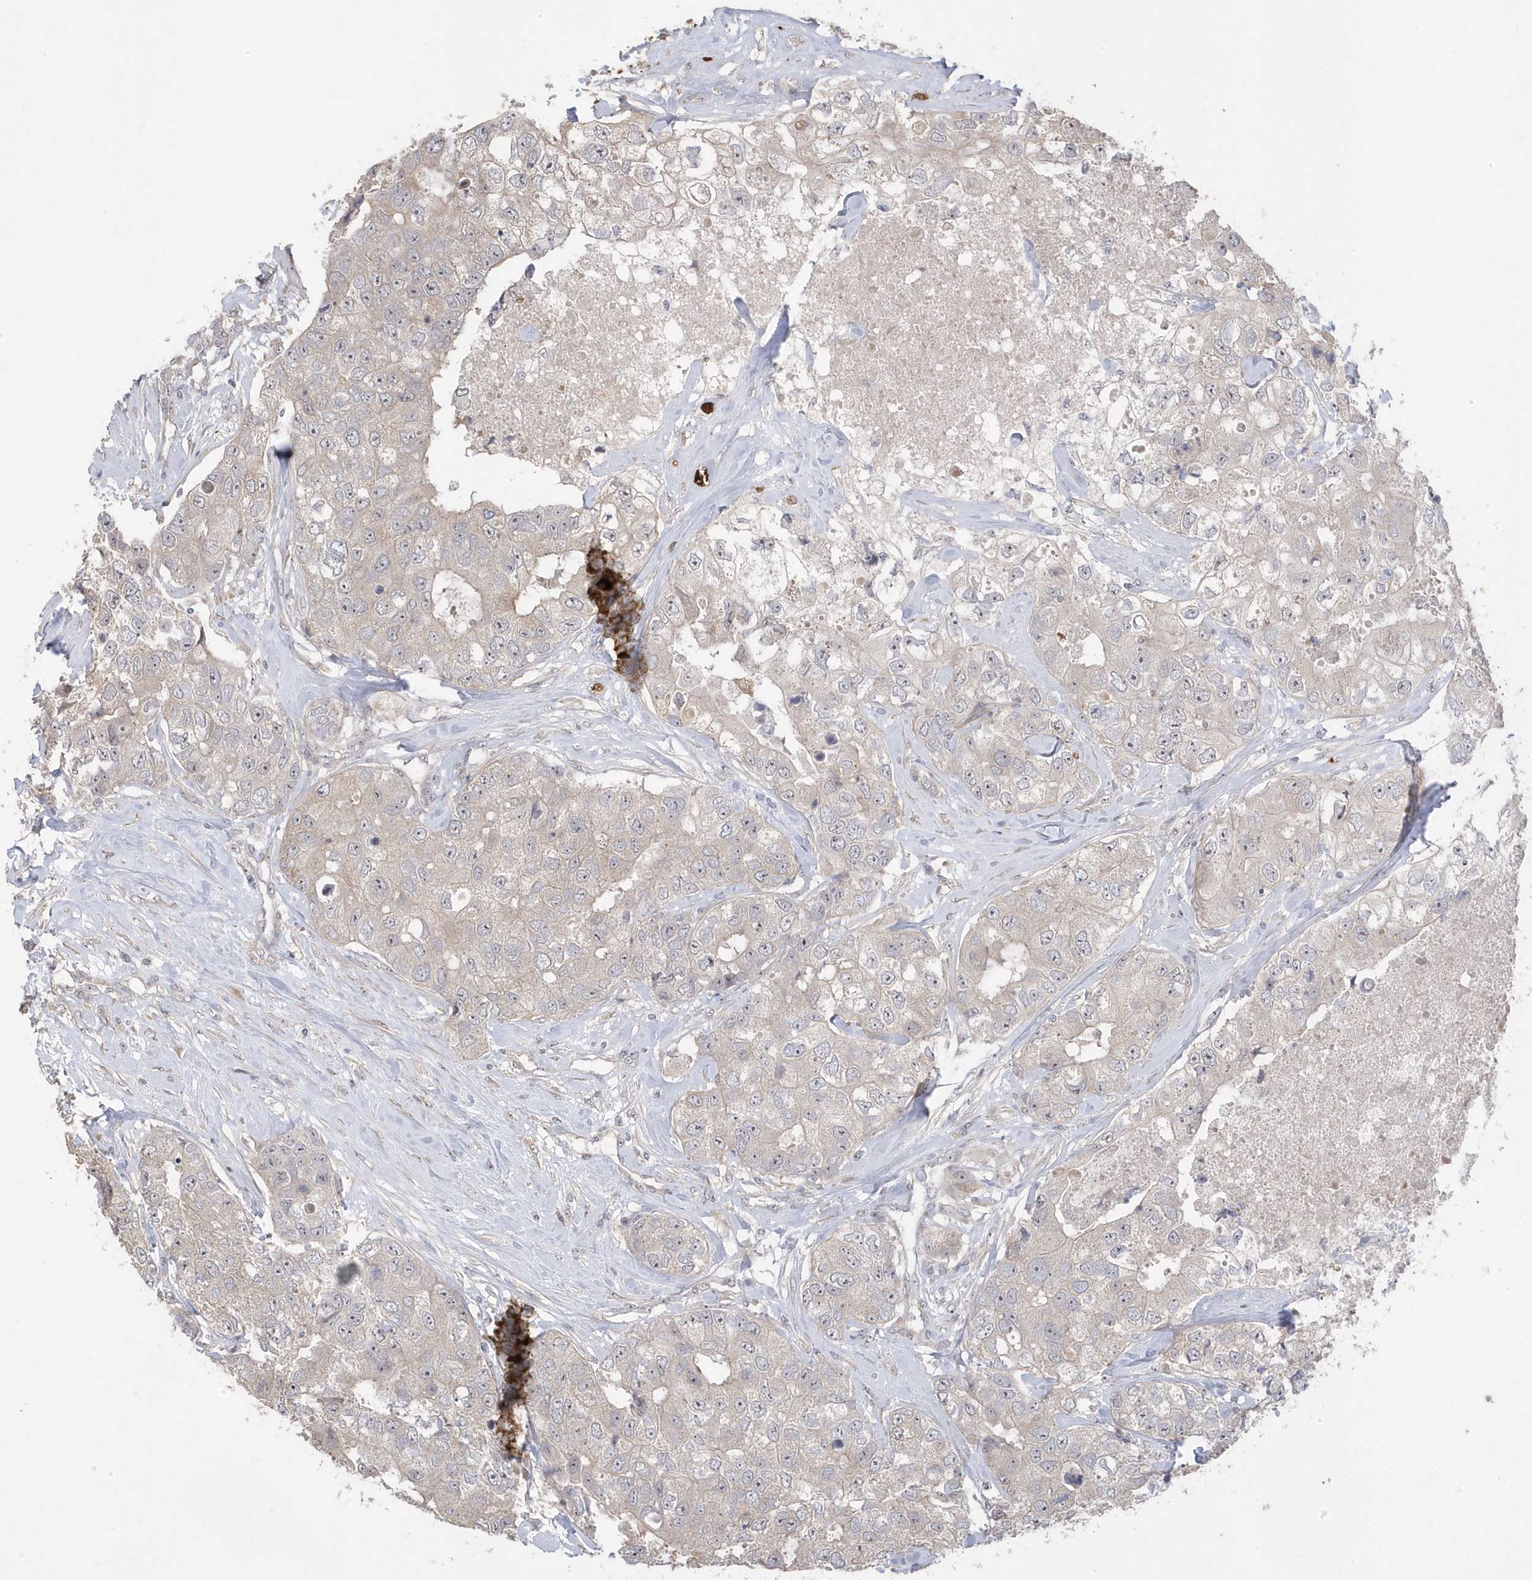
{"staining": {"intensity": "weak", "quantity": "25%-75%", "location": "cytoplasmic/membranous"}, "tissue": "breast cancer", "cell_type": "Tumor cells", "image_type": "cancer", "snomed": [{"axis": "morphology", "description": "Duct carcinoma"}, {"axis": "topography", "description": "Breast"}], "caption": "This micrograph shows immunohistochemistry staining of breast cancer, with low weak cytoplasmic/membranous positivity in about 25%-75% of tumor cells.", "gene": "GTPBP6", "patient": {"sex": "female", "age": 62}}